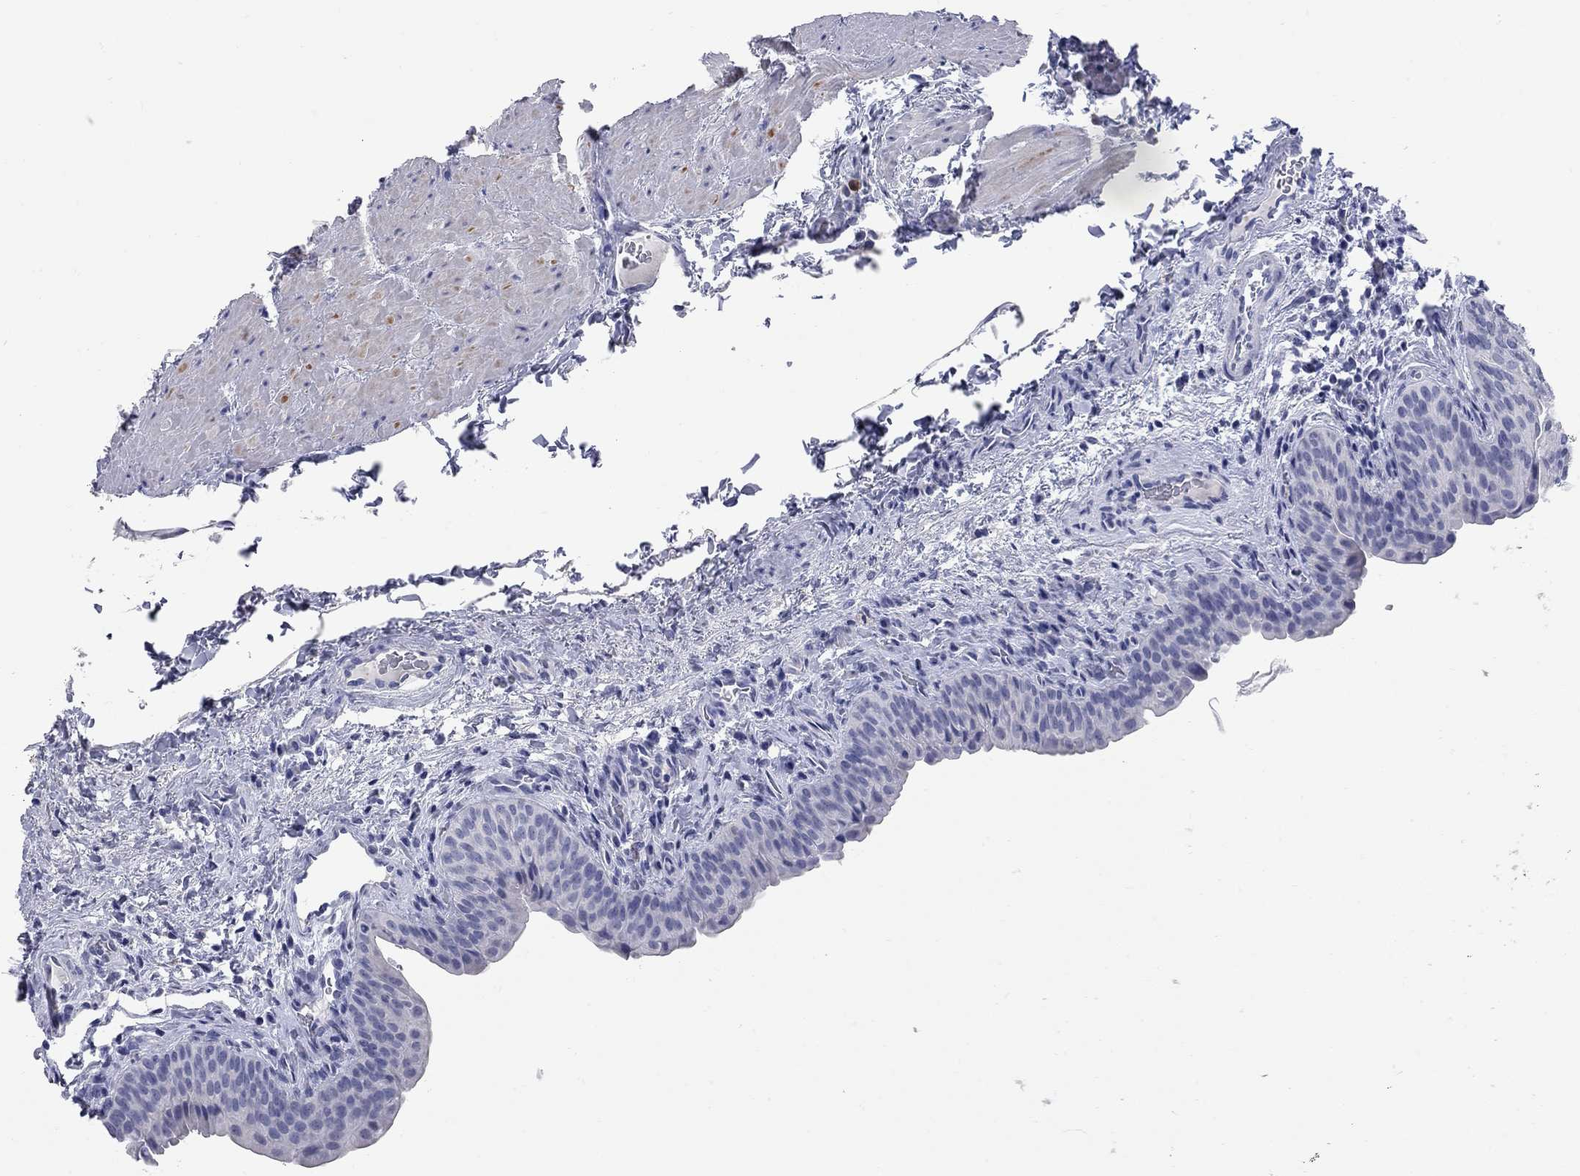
{"staining": {"intensity": "negative", "quantity": "none", "location": "none"}, "tissue": "urinary bladder", "cell_type": "Urothelial cells", "image_type": "normal", "snomed": [{"axis": "morphology", "description": "Normal tissue, NOS"}, {"axis": "topography", "description": "Urinary bladder"}], "caption": "The image displays no significant positivity in urothelial cells of urinary bladder.", "gene": "FAM221B", "patient": {"sex": "male", "age": 66}}